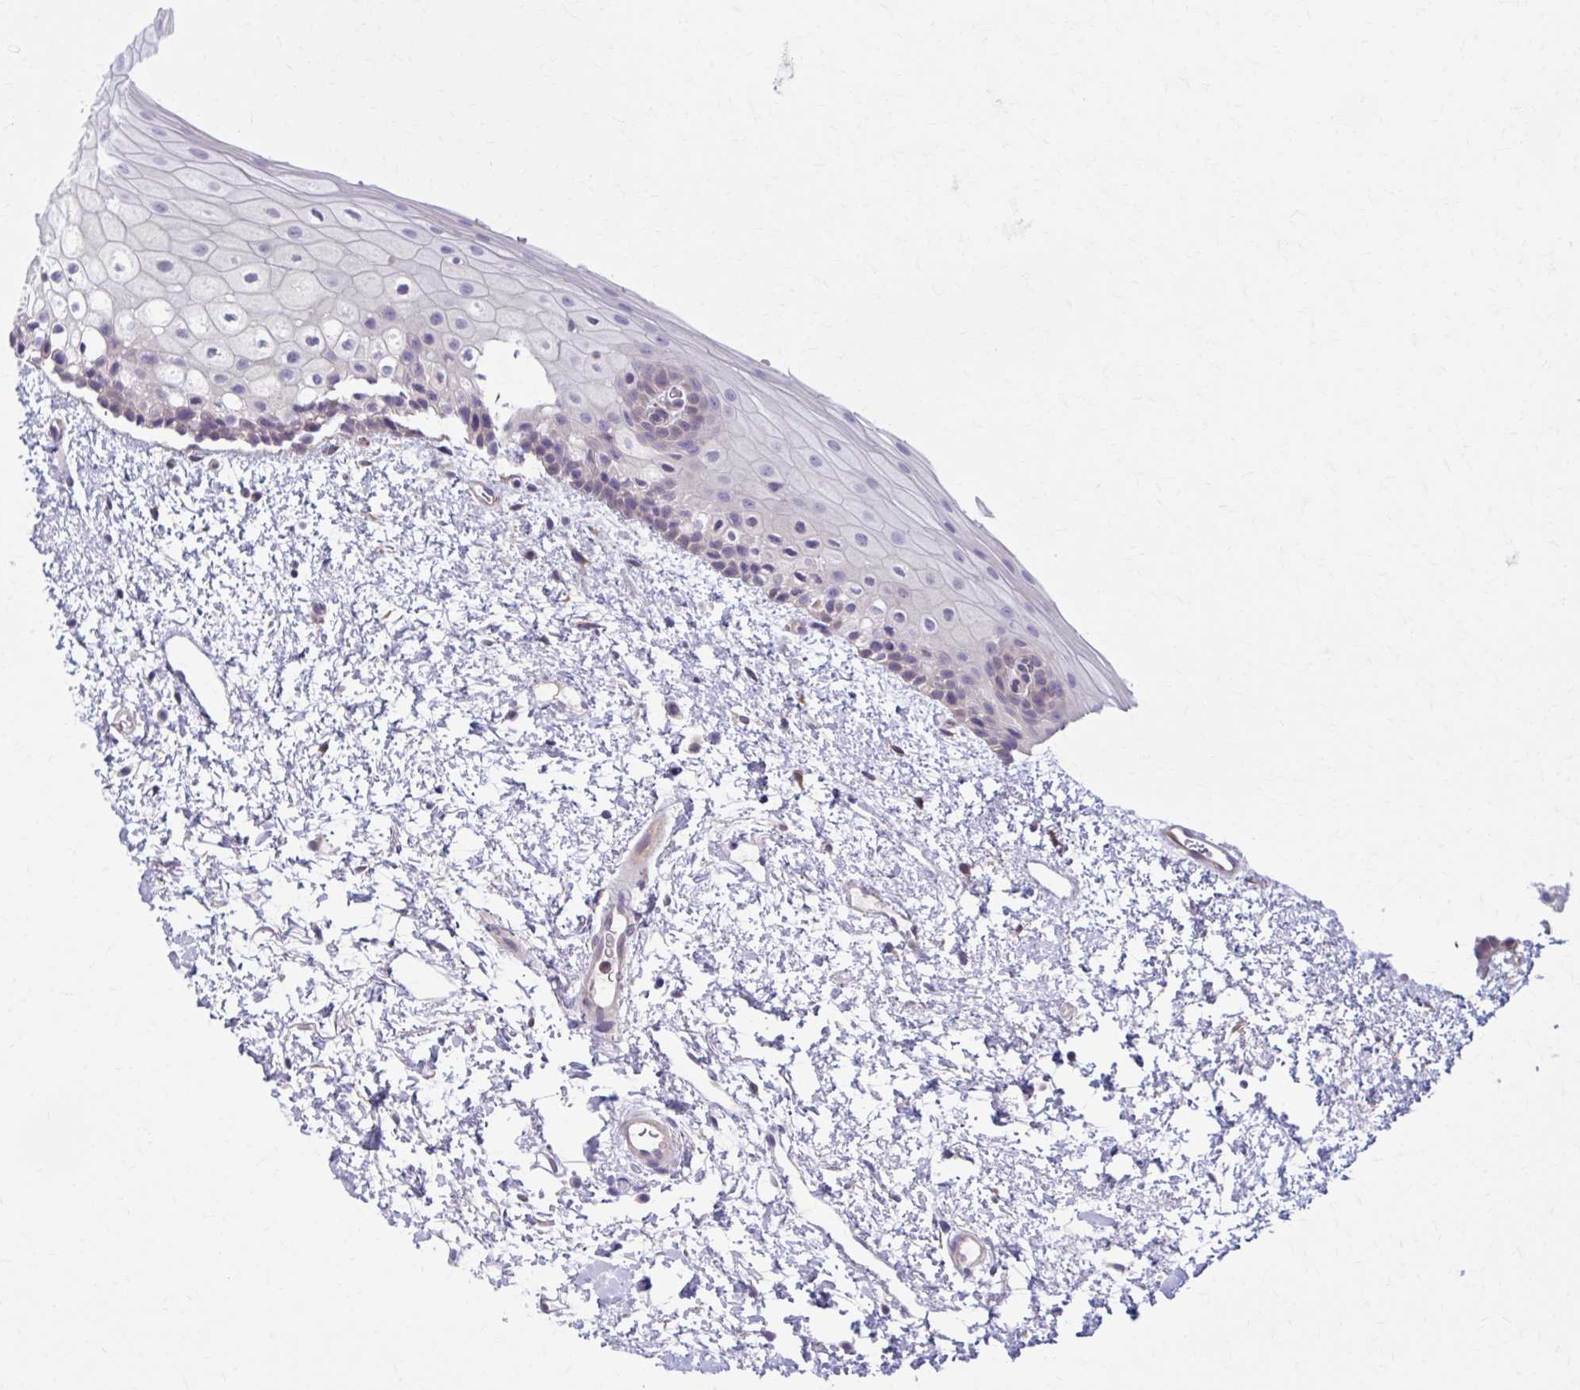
{"staining": {"intensity": "weak", "quantity": "<25%", "location": "nuclear"}, "tissue": "oral mucosa", "cell_type": "Squamous epithelial cells", "image_type": "normal", "snomed": [{"axis": "morphology", "description": "Normal tissue, NOS"}, {"axis": "topography", "description": "Oral tissue"}], "caption": "Immunohistochemistry (IHC) histopathology image of normal human oral mucosa stained for a protein (brown), which exhibits no staining in squamous epithelial cells.", "gene": "CHST3", "patient": {"sex": "female", "age": 82}}